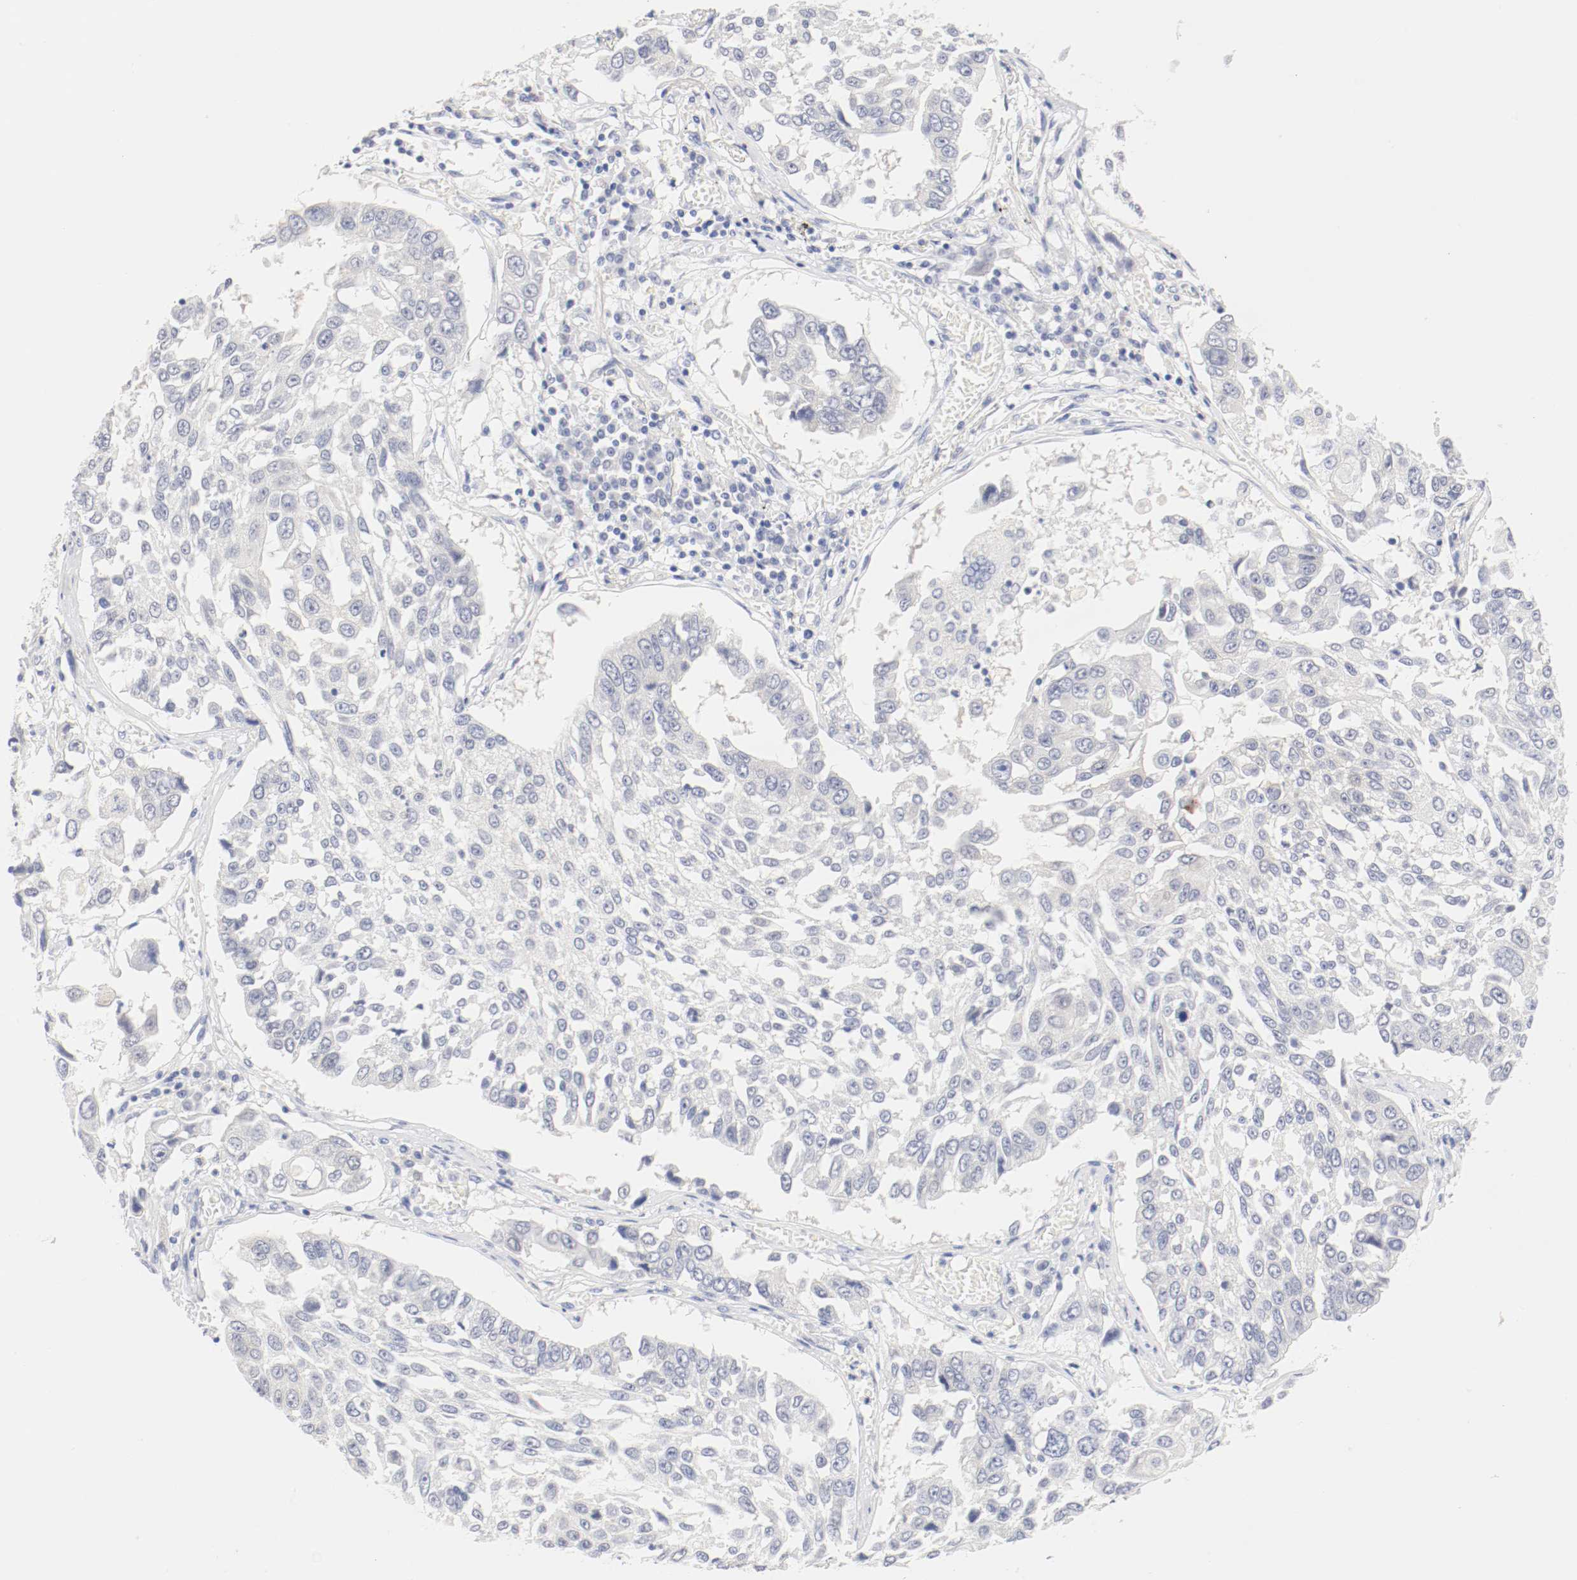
{"staining": {"intensity": "negative", "quantity": "none", "location": "none"}, "tissue": "lung cancer", "cell_type": "Tumor cells", "image_type": "cancer", "snomed": [{"axis": "morphology", "description": "Squamous cell carcinoma, NOS"}, {"axis": "topography", "description": "Lung"}], "caption": "Tumor cells are negative for brown protein staining in lung cancer (squamous cell carcinoma).", "gene": "HOMER1", "patient": {"sex": "male", "age": 71}}